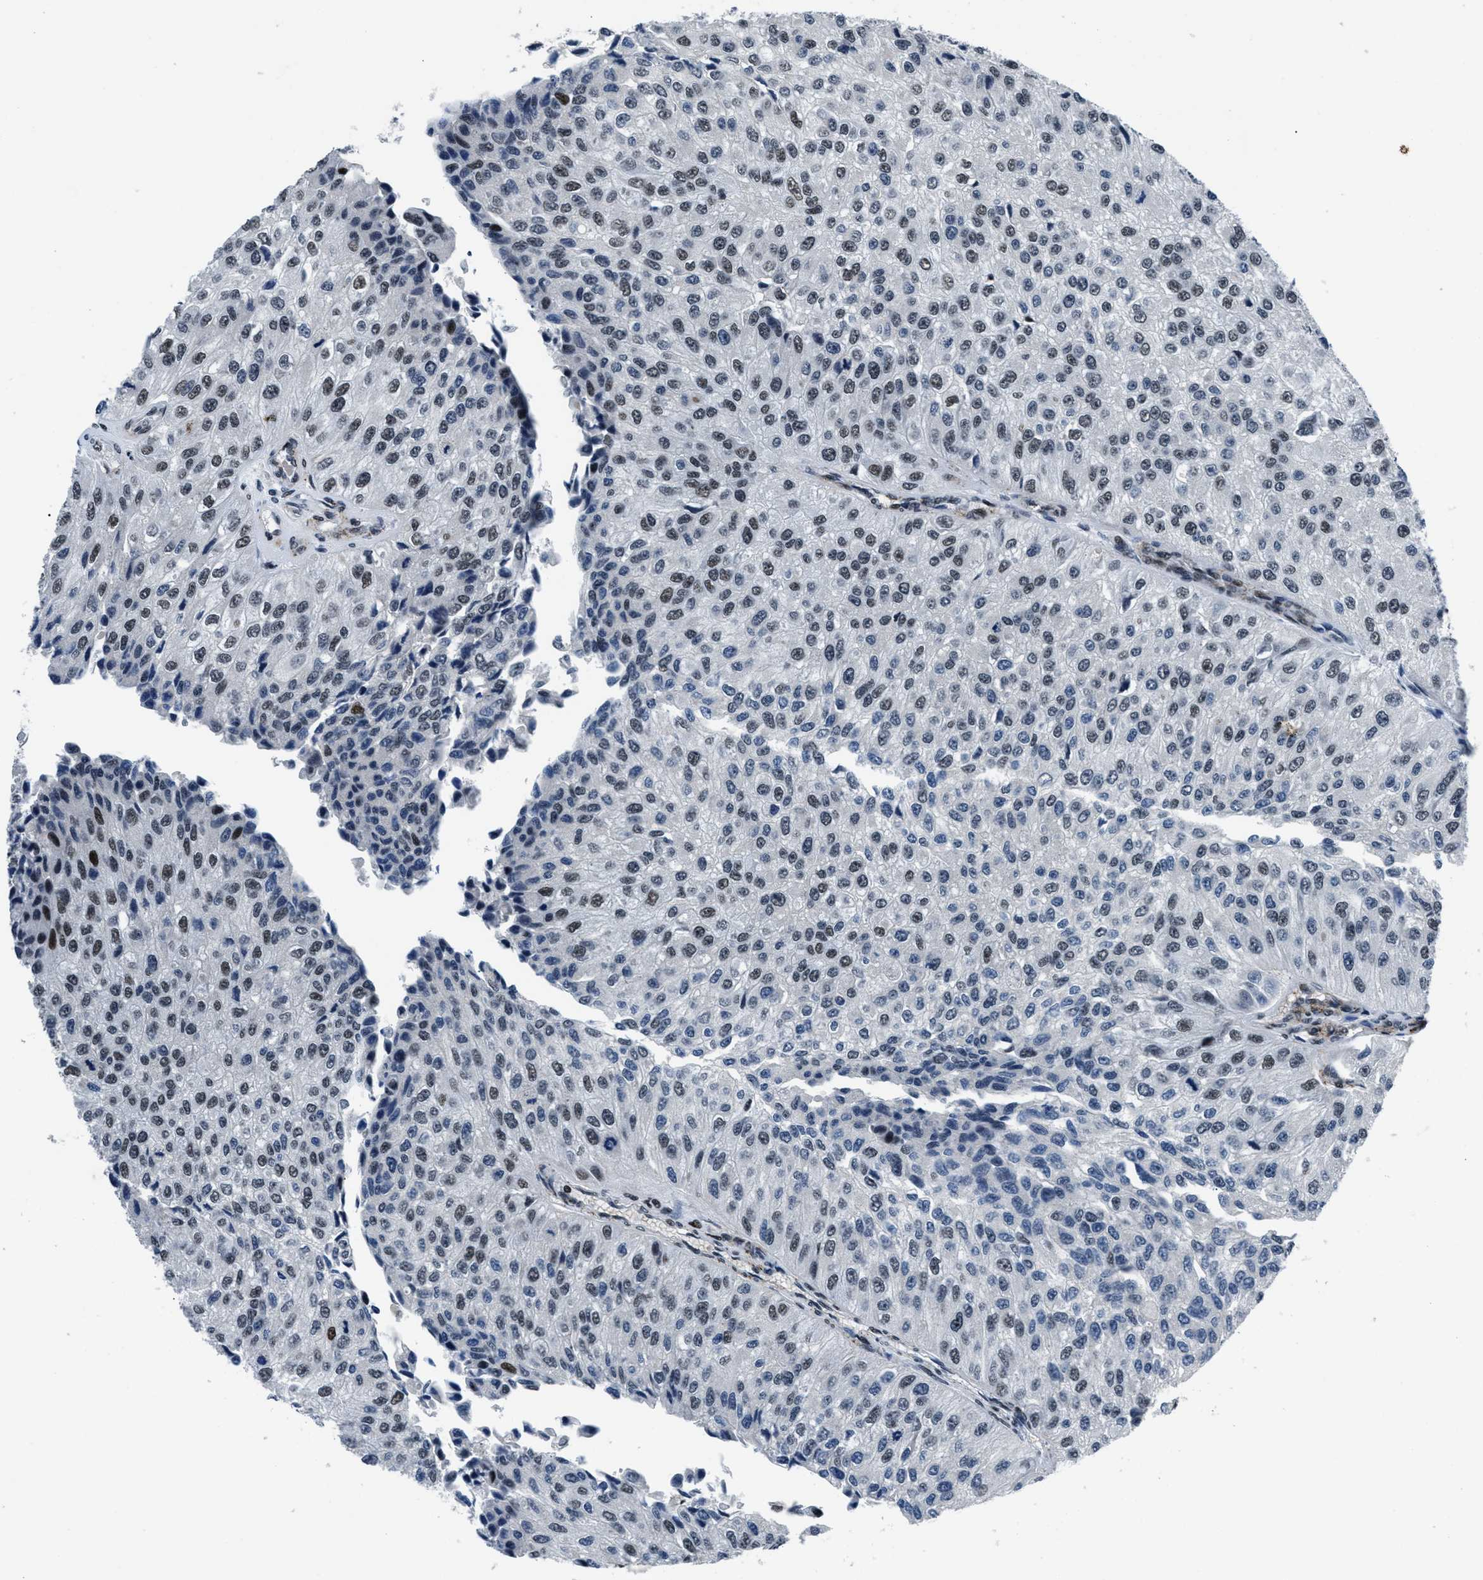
{"staining": {"intensity": "moderate", "quantity": "25%-75%", "location": "nuclear"}, "tissue": "urothelial cancer", "cell_type": "Tumor cells", "image_type": "cancer", "snomed": [{"axis": "morphology", "description": "Urothelial carcinoma, High grade"}, {"axis": "topography", "description": "Kidney"}, {"axis": "topography", "description": "Urinary bladder"}], "caption": "Protein expression analysis of urothelial cancer demonstrates moderate nuclear expression in approximately 25%-75% of tumor cells.", "gene": "SMARCB1", "patient": {"sex": "male", "age": 77}}